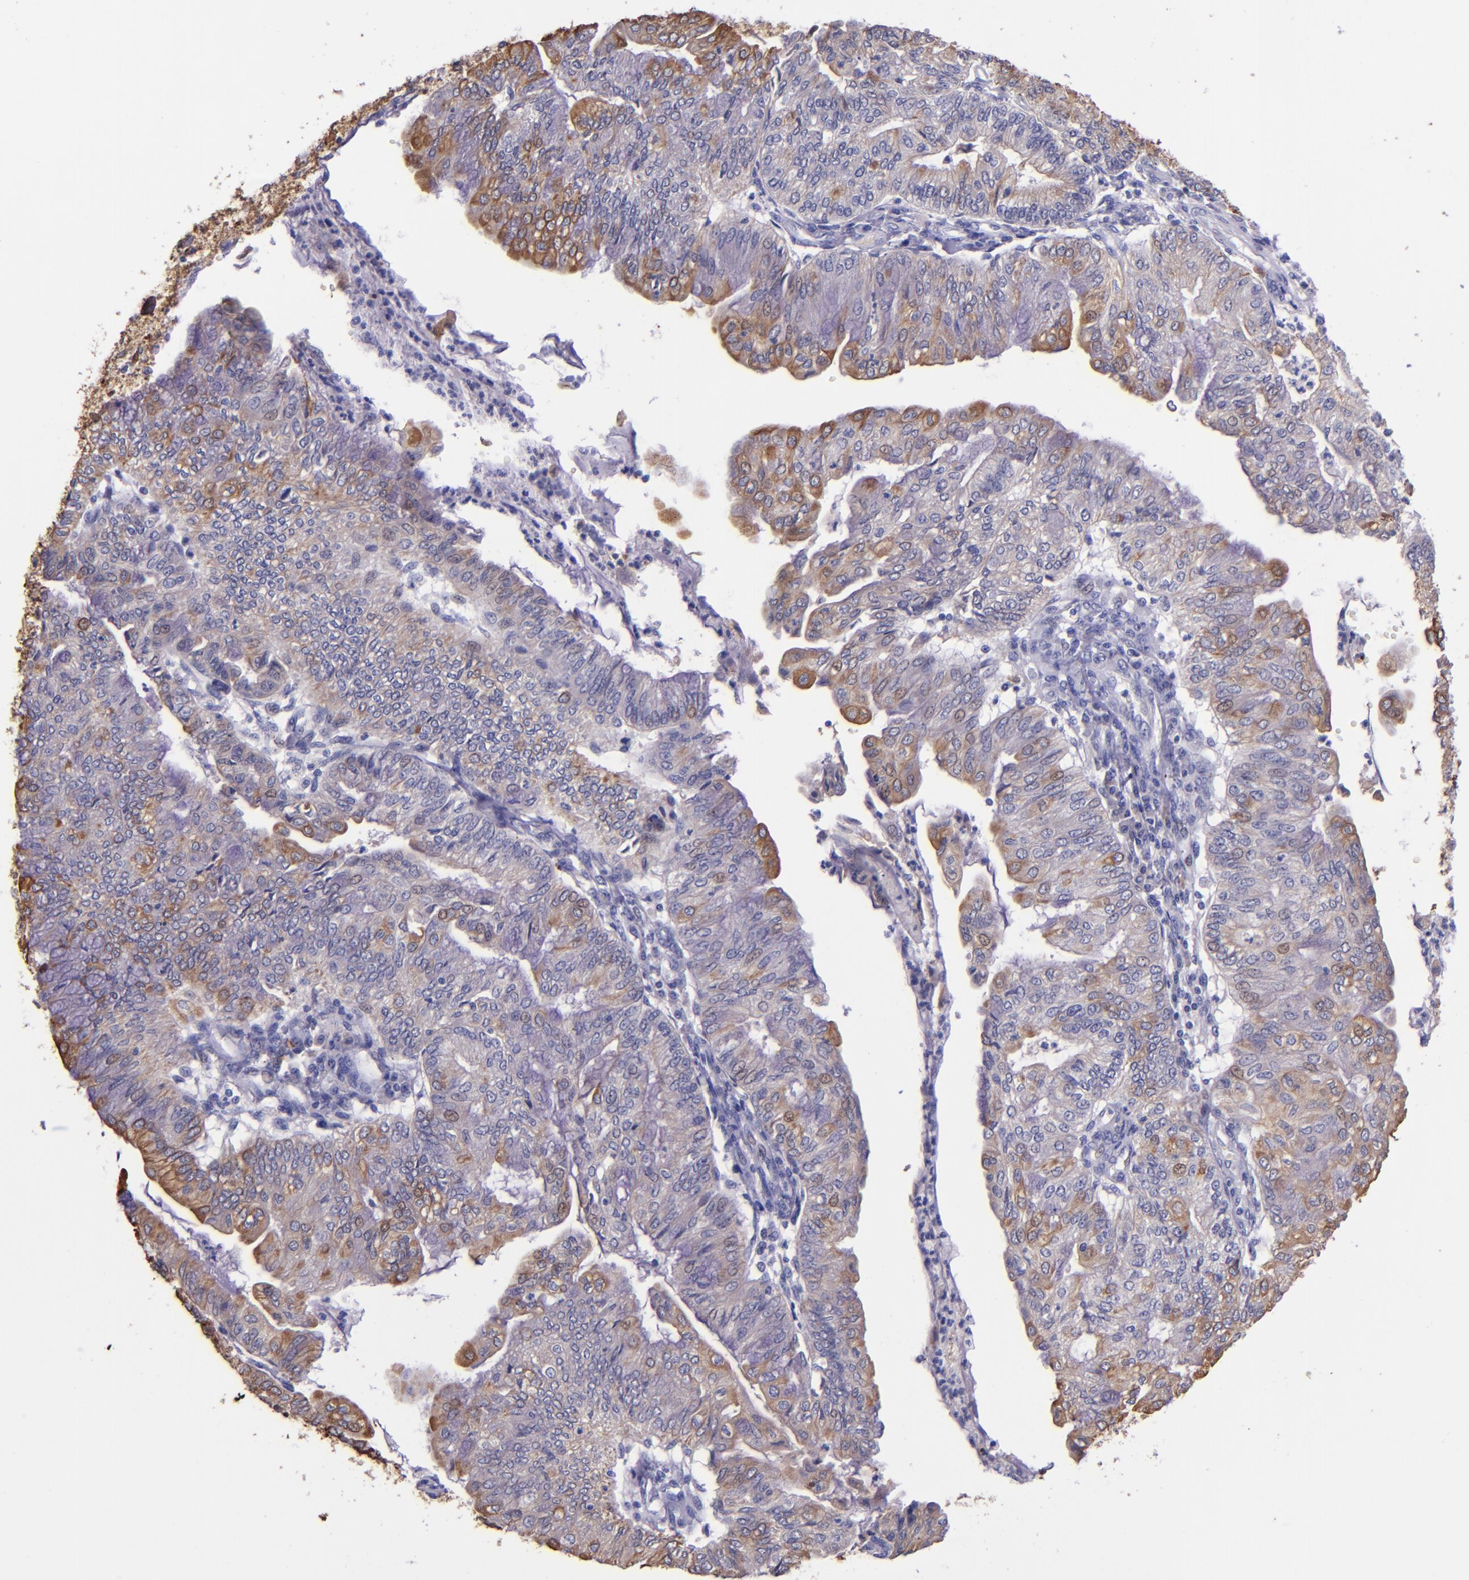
{"staining": {"intensity": "weak", "quantity": "25%-75%", "location": "cytoplasmic/membranous"}, "tissue": "endometrial cancer", "cell_type": "Tumor cells", "image_type": "cancer", "snomed": [{"axis": "morphology", "description": "Adenocarcinoma, NOS"}, {"axis": "topography", "description": "Endometrium"}], "caption": "Immunohistochemistry (DAB (3,3'-diaminobenzidine)) staining of endometrial cancer displays weak cytoplasmic/membranous protein positivity in approximately 25%-75% of tumor cells.", "gene": "KRT4", "patient": {"sex": "female", "age": 59}}